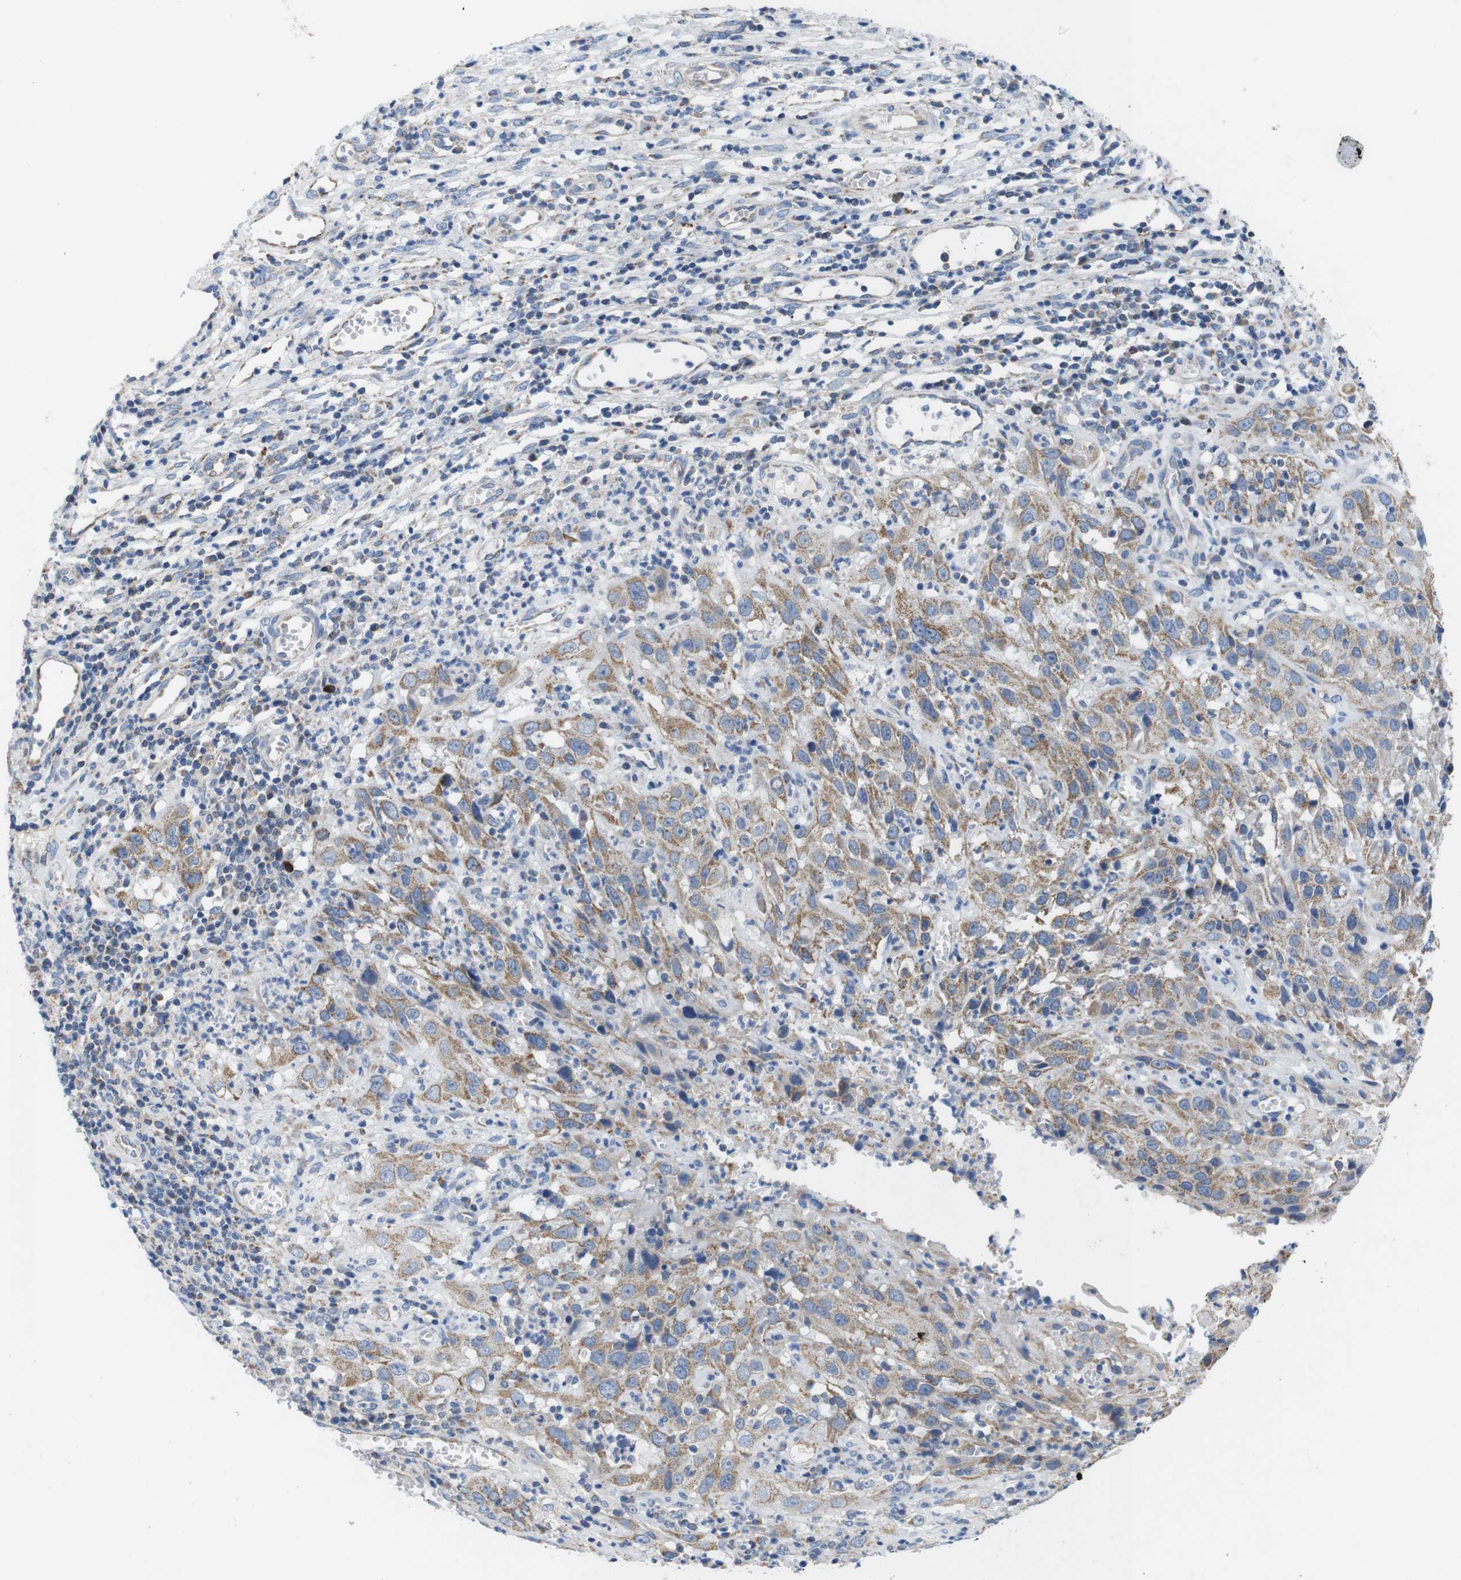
{"staining": {"intensity": "moderate", "quantity": ">75%", "location": "cytoplasmic/membranous"}, "tissue": "cervical cancer", "cell_type": "Tumor cells", "image_type": "cancer", "snomed": [{"axis": "morphology", "description": "Squamous cell carcinoma, NOS"}, {"axis": "topography", "description": "Cervix"}], "caption": "Immunohistochemistry (IHC) micrograph of squamous cell carcinoma (cervical) stained for a protein (brown), which displays medium levels of moderate cytoplasmic/membranous staining in approximately >75% of tumor cells.", "gene": "F2RL1", "patient": {"sex": "female", "age": 32}}